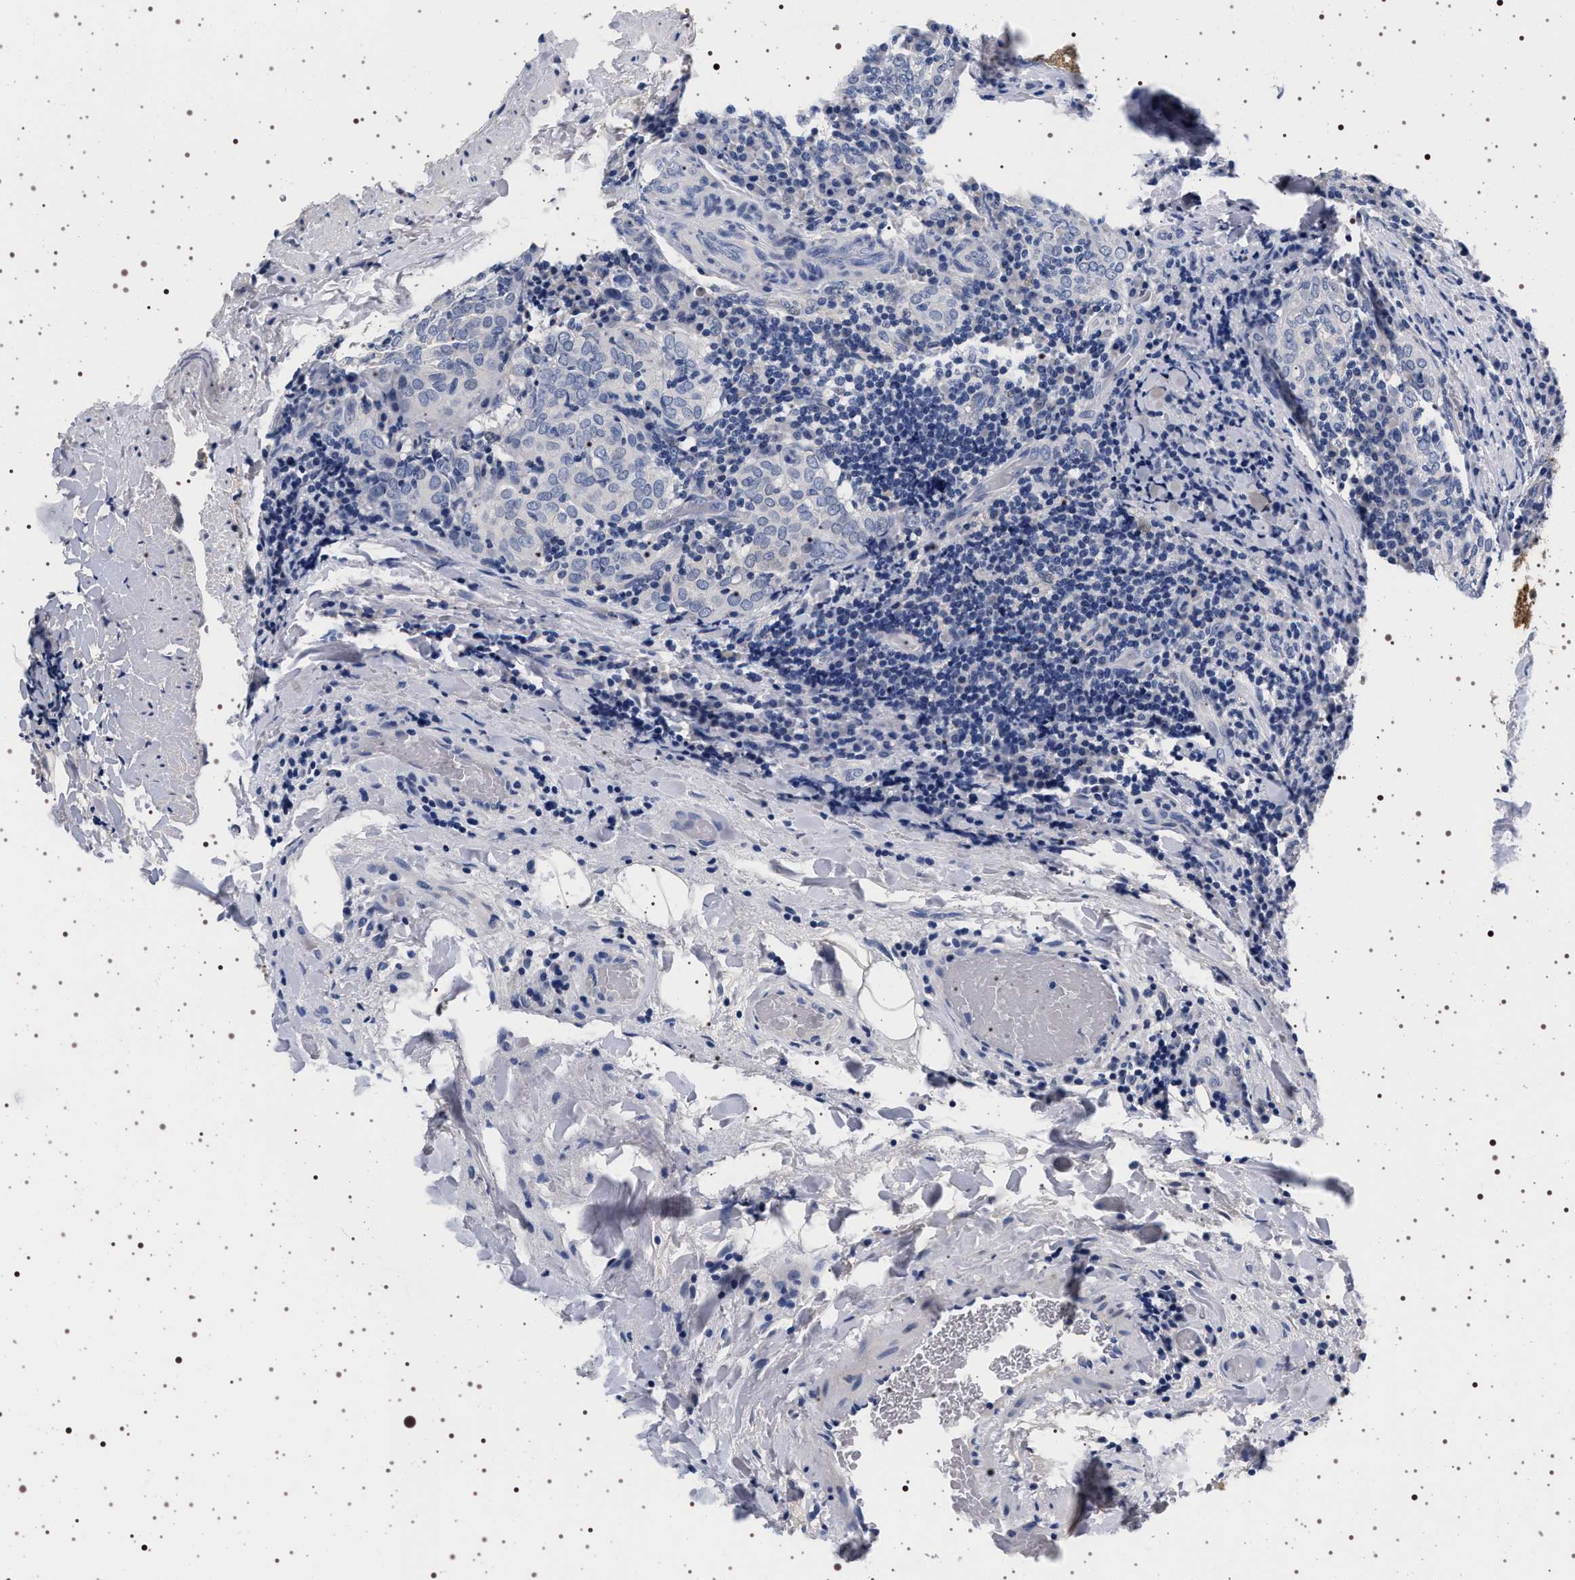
{"staining": {"intensity": "negative", "quantity": "none", "location": "none"}, "tissue": "thyroid cancer", "cell_type": "Tumor cells", "image_type": "cancer", "snomed": [{"axis": "morphology", "description": "Normal tissue, NOS"}, {"axis": "morphology", "description": "Papillary adenocarcinoma, NOS"}, {"axis": "topography", "description": "Thyroid gland"}], "caption": "DAB immunohistochemical staining of thyroid cancer displays no significant staining in tumor cells. The staining was performed using DAB (3,3'-diaminobenzidine) to visualize the protein expression in brown, while the nuclei were stained in blue with hematoxylin (Magnification: 20x).", "gene": "MAPK10", "patient": {"sex": "female", "age": 30}}